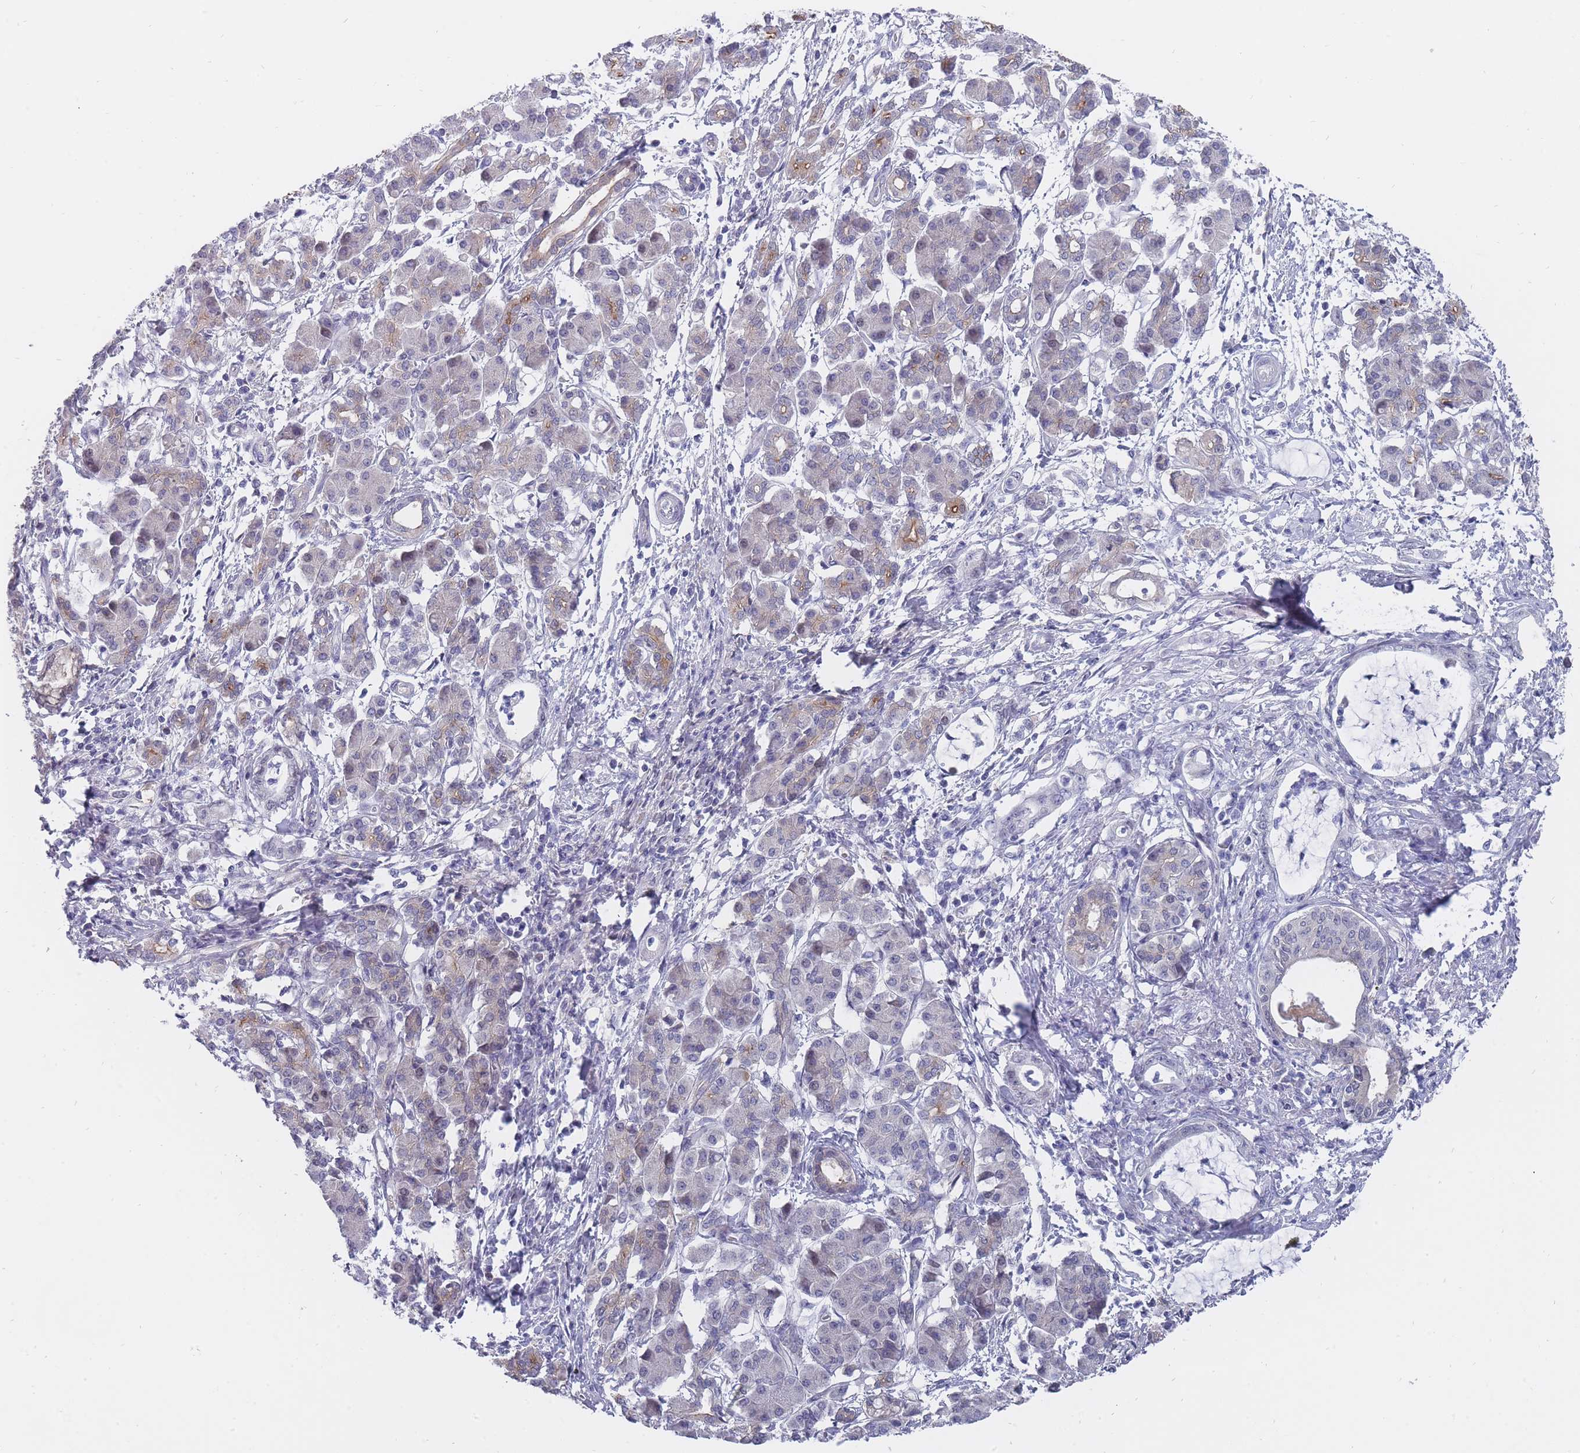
{"staining": {"intensity": "weak", "quantity": "<25%", "location": "cytoplasmic/membranous"}, "tissue": "pancreatic cancer", "cell_type": "Tumor cells", "image_type": "cancer", "snomed": [{"axis": "morphology", "description": "Adenocarcinoma, NOS"}, {"axis": "topography", "description": "Pancreas"}], "caption": "Tumor cells are negative for protein expression in human pancreatic adenocarcinoma.", "gene": "GINS1", "patient": {"sex": "female", "age": 55}}